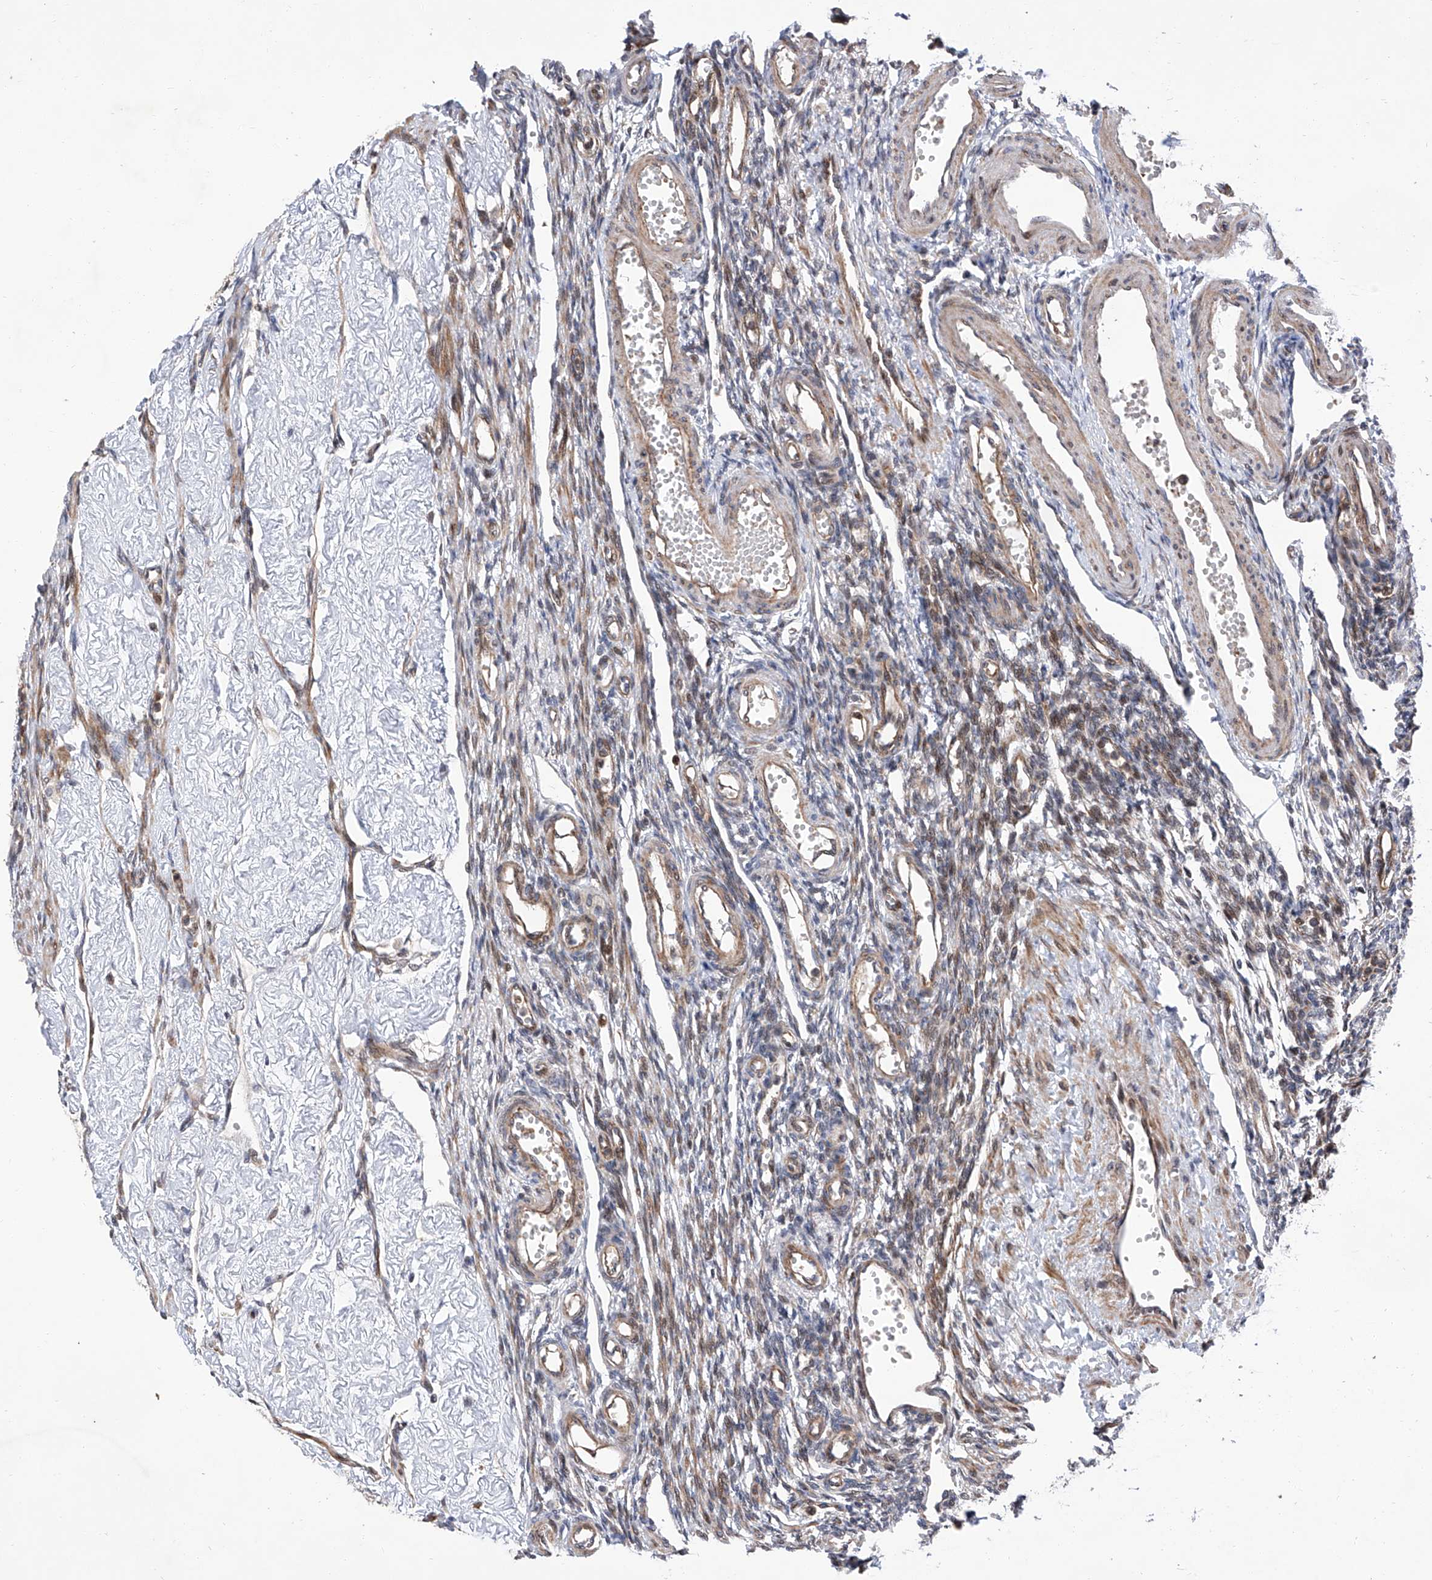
{"staining": {"intensity": "weak", "quantity": "<25%", "location": "cytoplasmic/membranous"}, "tissue": "ovary", "cell_type": "Ovarian stroma cells", "image_type": "normal", "snomed": [{"axis": "morphology", "description": "Normal tissue, NOS"}, {"axis": "morphology", "description": "Cyst, NOS"}, {"axis": "topography", "description": "Ovary"}], "caption": "Immunohistochemistry image of unremarkable ovary: ovary stained with DAB demonstrates no significant protein staining in ovarian stroma cells.", "gene": "FARP2", "patient": {"sex": "female", "age": 33}}